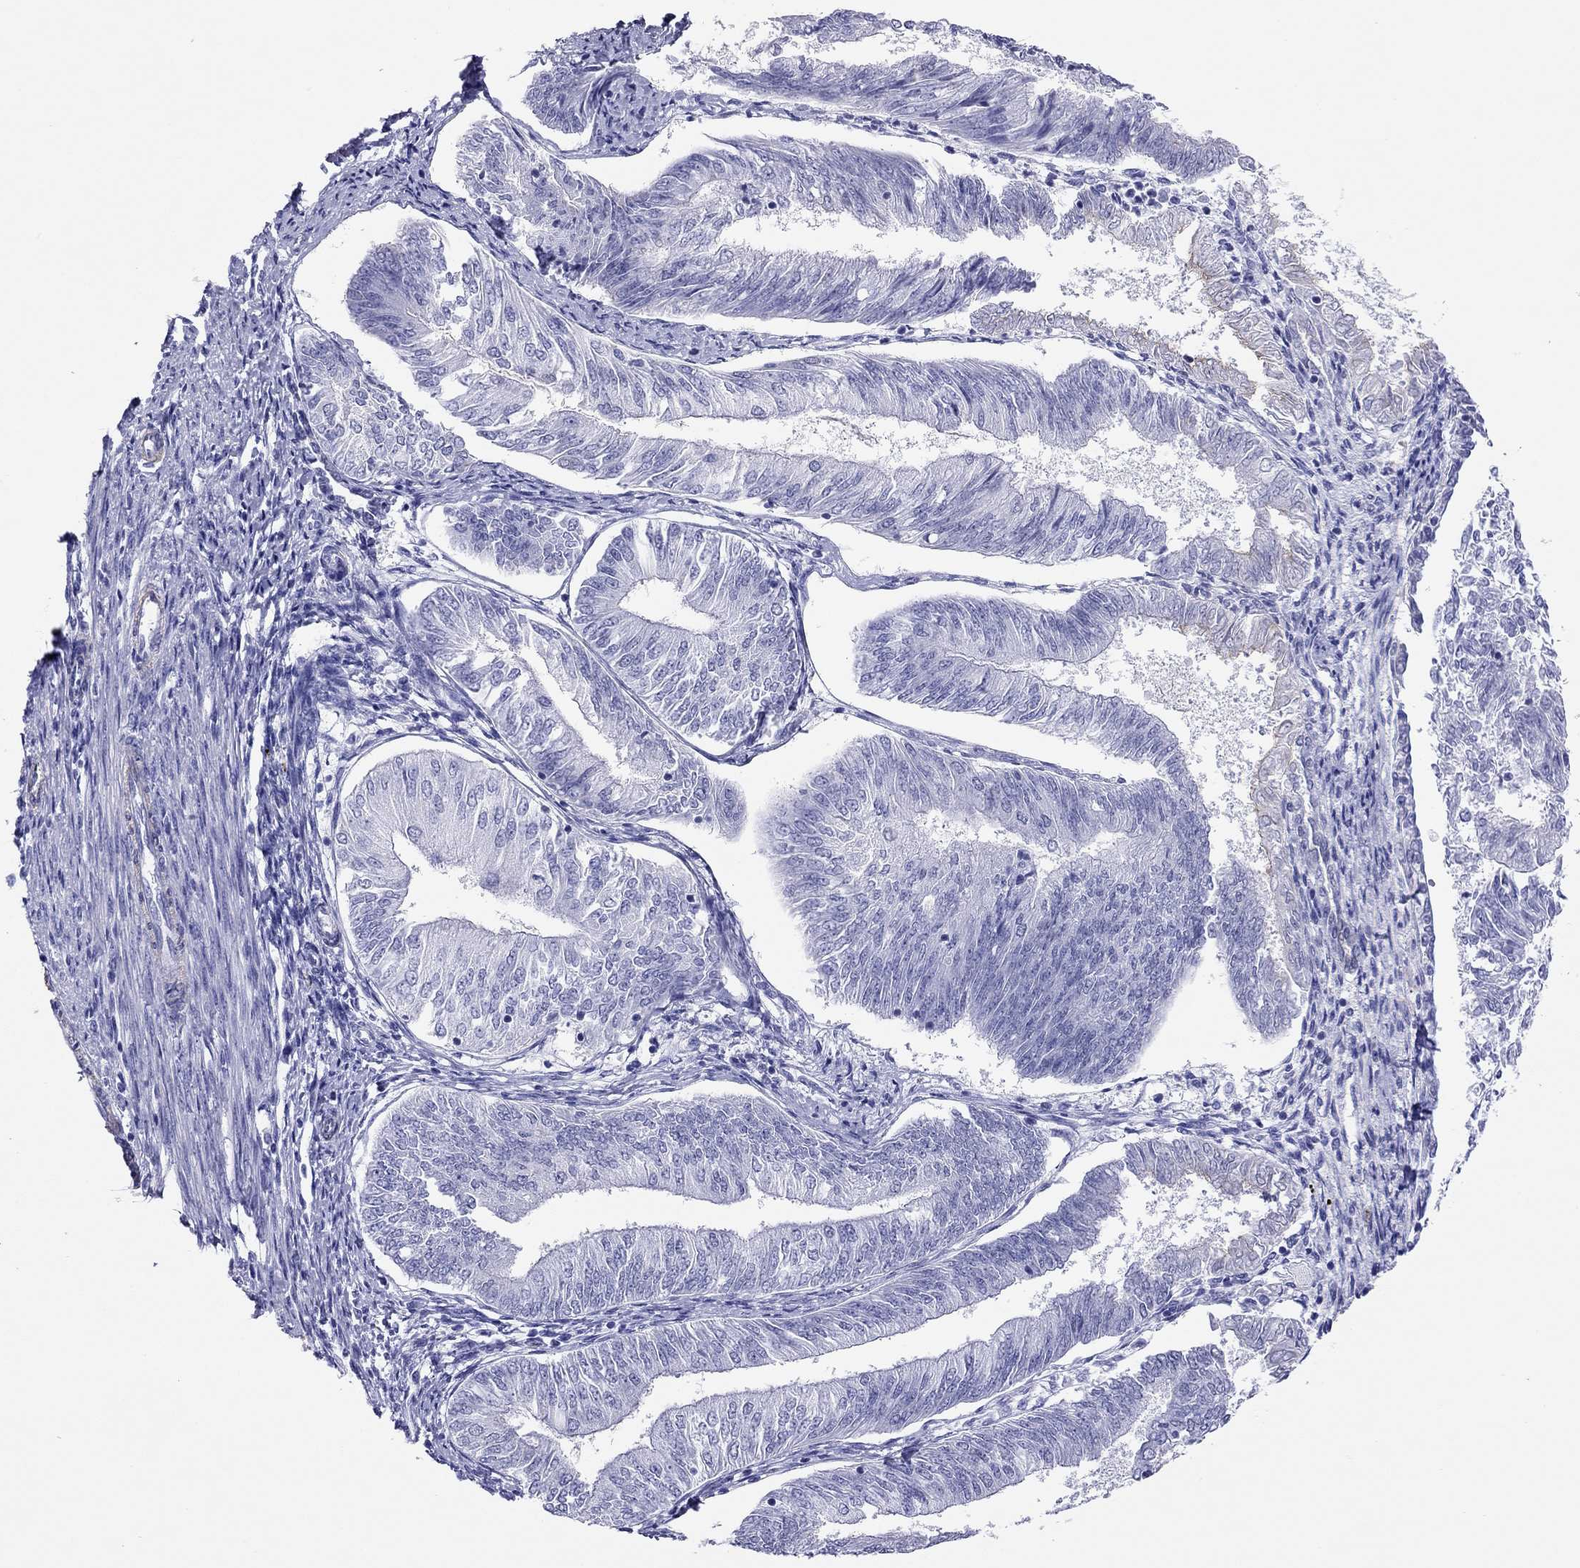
{"staining": {"intensity": "negative", "quantity": "none", "location": "none"}, "tissue": "endometrial cancer", "cell_type": "Tumor cells", "image_type": "cancer", "snomed": [{"axis": "morphology", "description": "Adenocarcinoma, NOS"}, {"axis": "topography", "description": "Endometrium"}], "caption": "The photomicrograph shows no significant expression in tumor cells of adenocarcinoma (endometrial). The staining is performed using DAB (3,3'-diaminobenzidine) brown chromogen with nuclei counter-stained in using hematoxylin.", "gene": "MYMX", "patient": {"sex": "female", "age": 58}}